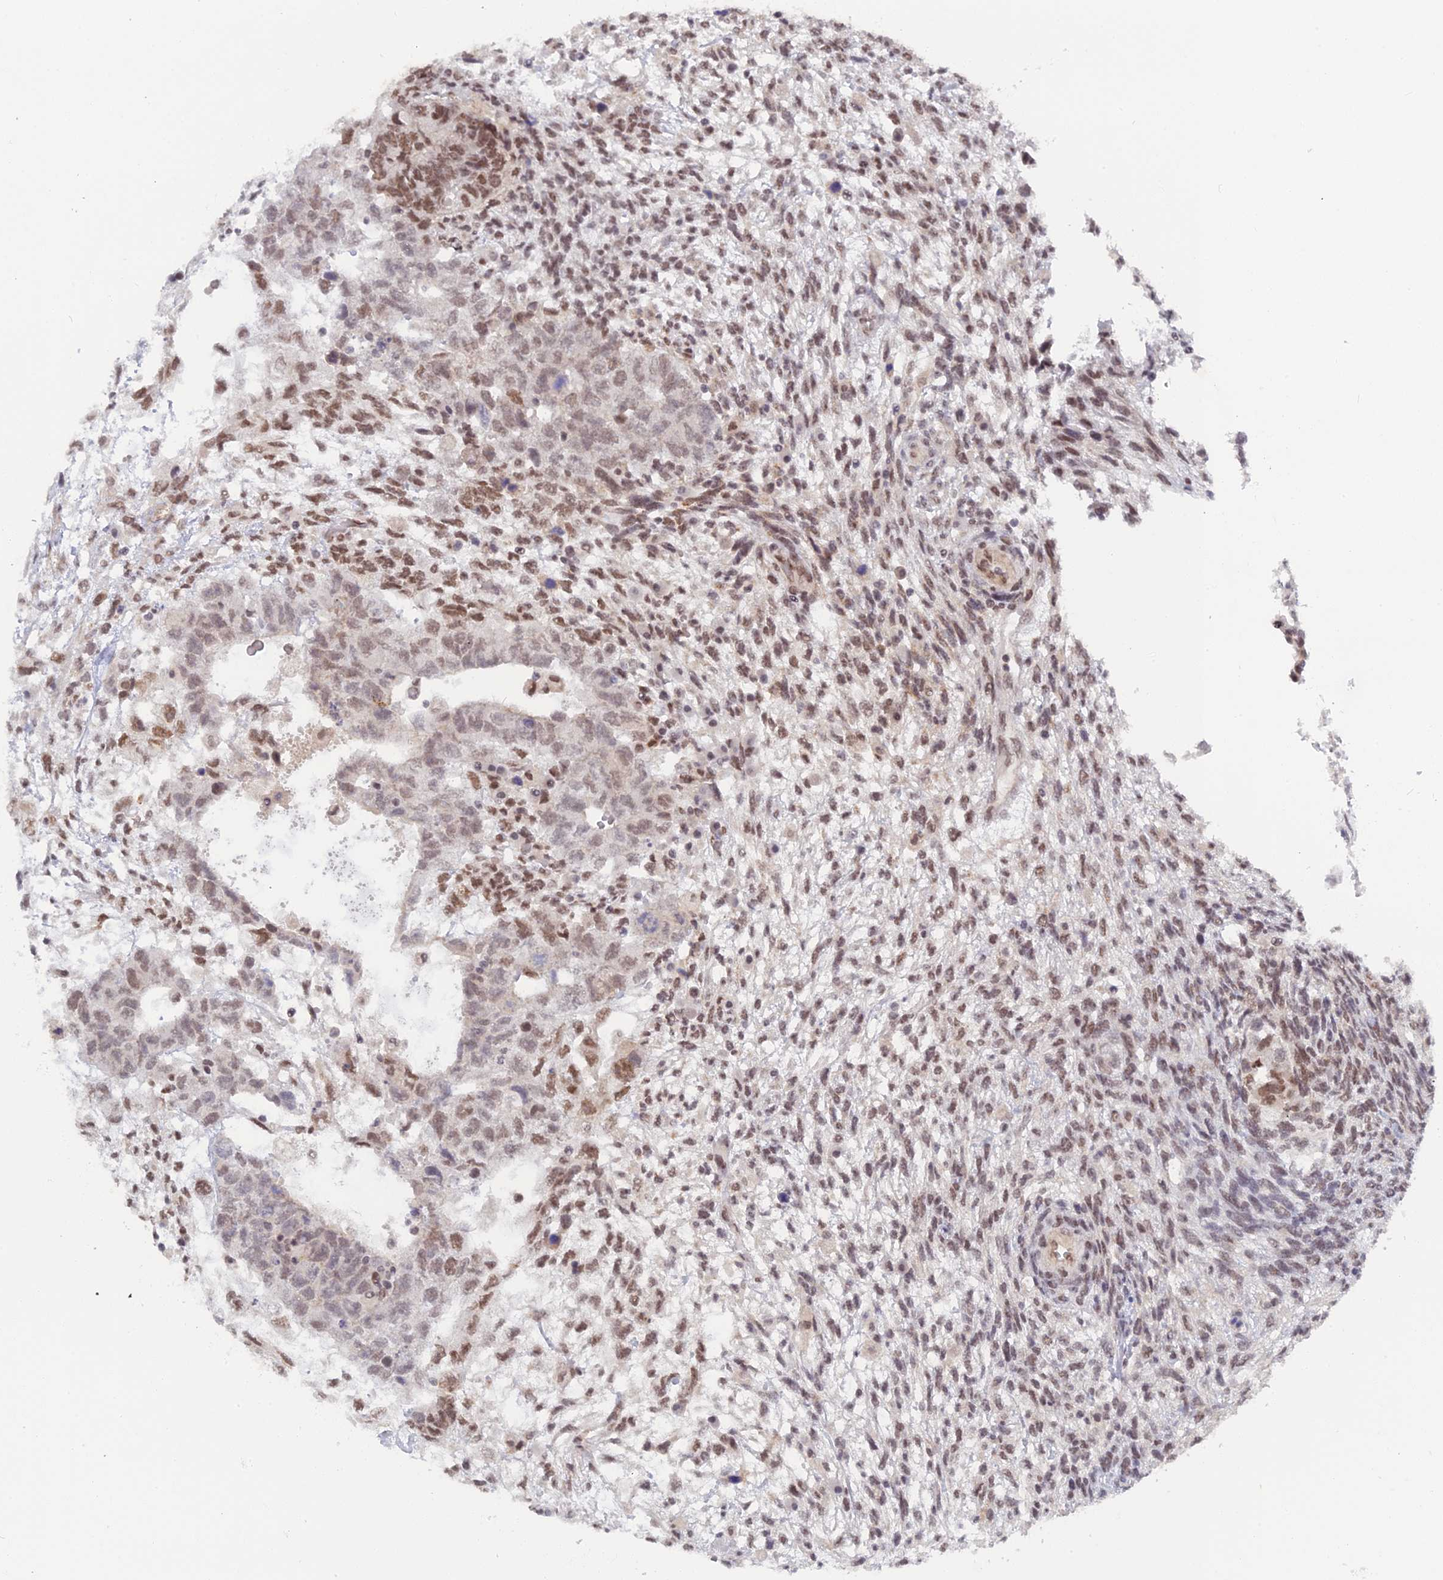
{"staining": {"intensity": "moderate", "quantity": "25%-75%", "location": "nuclear"}, "tissue": "testis cancer", "cell_type": "Tumor cells", "image_type": "cancer", "snomed": [{"axis": "morphology", "description": "Normal tissue, NOS"}, {"axis": "morphology", "description": "Carcinoma, Embryonal, NOS"}, {"axis": "topography", "description": "Testis"}], "caption": "Immunohistochemical staining of testis cancer exhibits medium levels of moderate nuclear expression in about 25%-75% of tumor cells.", "gene": "CCDC85A", "patient": {"sex": "male", "age": 36}}